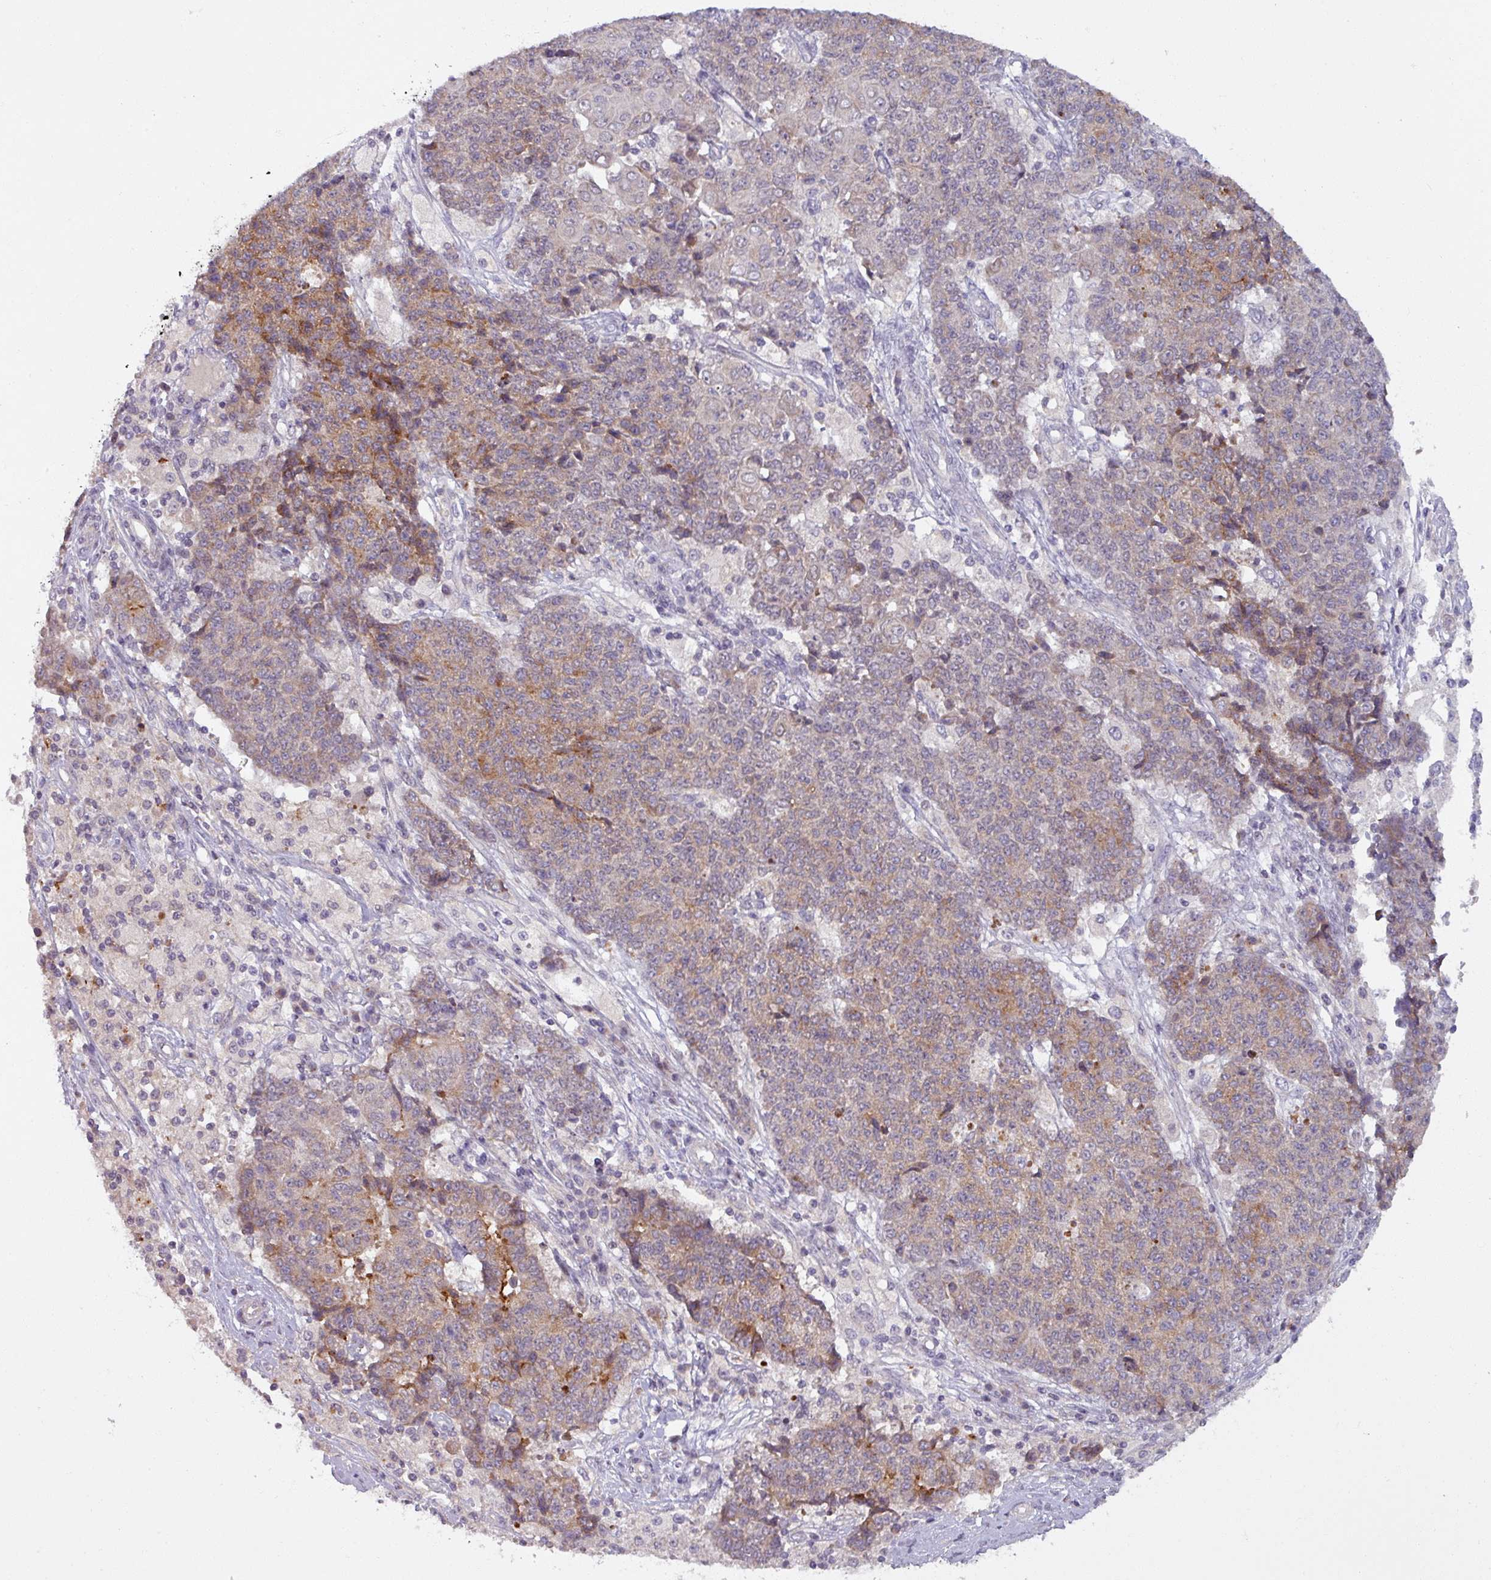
{"staining": {"intensity": "moderate", "quantity": "25%-75%", "location": "cytoplasmic/membranous"}, "tissue": "ovarian cancer", "cell_type": "Tumor cells", "image_type": "cancer", "snomed": [{"axis": "morphology", "description": "Carcinoma, endometroid"}, {"axis": "topography", "description": "Ovary"}], "caption": "Ovarian cancer (endometroid carcinoma) tissue exhibits moderate cytoplasmic/membranous expression in about 25%-75% of tumor cells", "gene": "OGFOD3", "patient": {"sex": "female", "age": 42}}